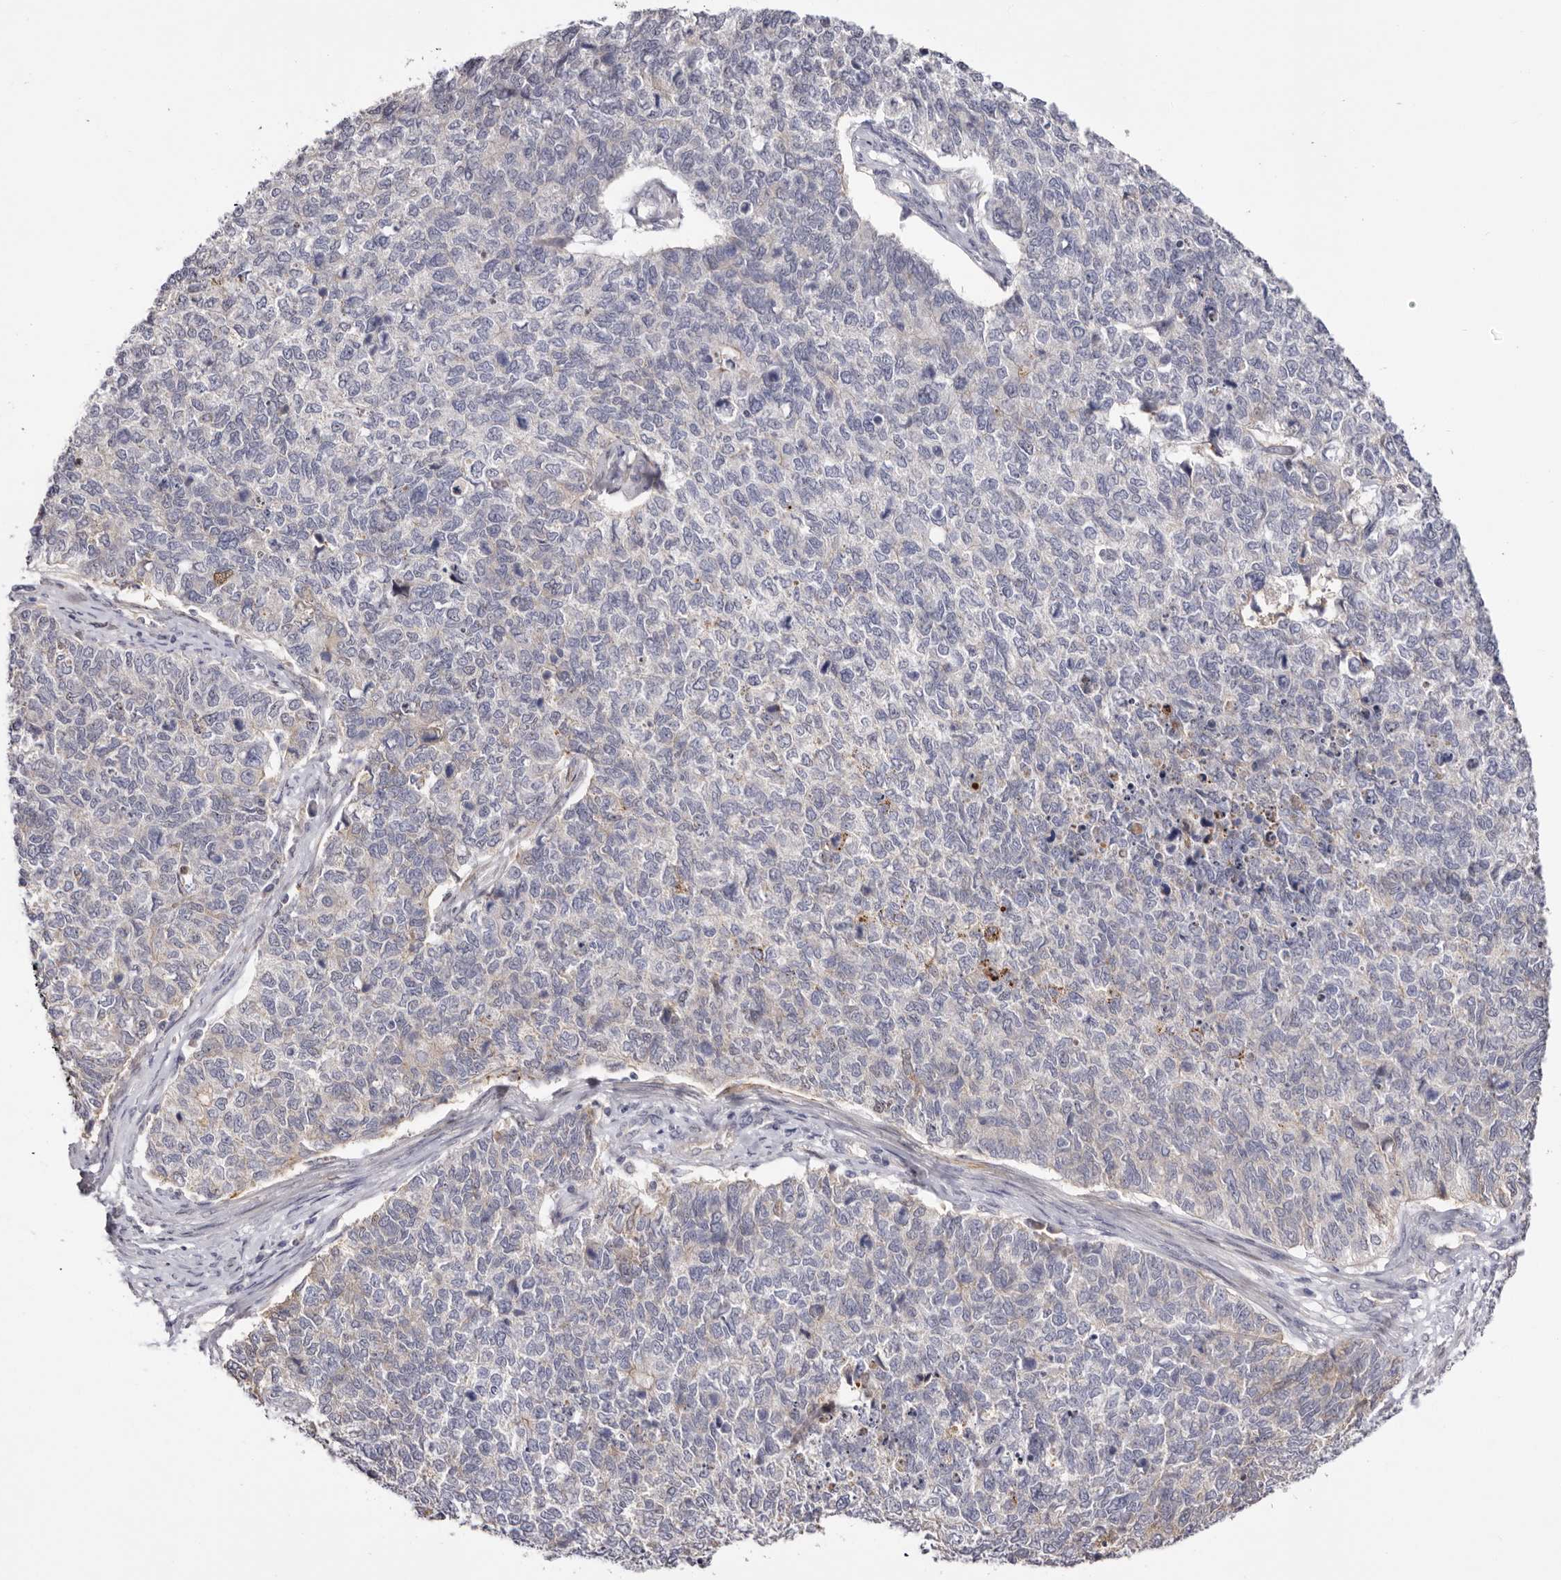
{"staining": {"intensity": "negative", "quantity": "none", "location": "none"}, "tissue": "cervical cancer", "cell_type": "Tumor cells", "image_type": "cancer", "snomed": [{"axis": "morphology", "description": "Squamous cell carcinoma, NOS"}, {"axis": "topography", "description": "Cervix"}], "caption": "DAB immunohistochemical staining of cervical cancer (squamous cell carcinoma) reveals no significant staining in tumor cells.", "gene": "LMLN", "patient": {"sex": "female", "age": 63}}